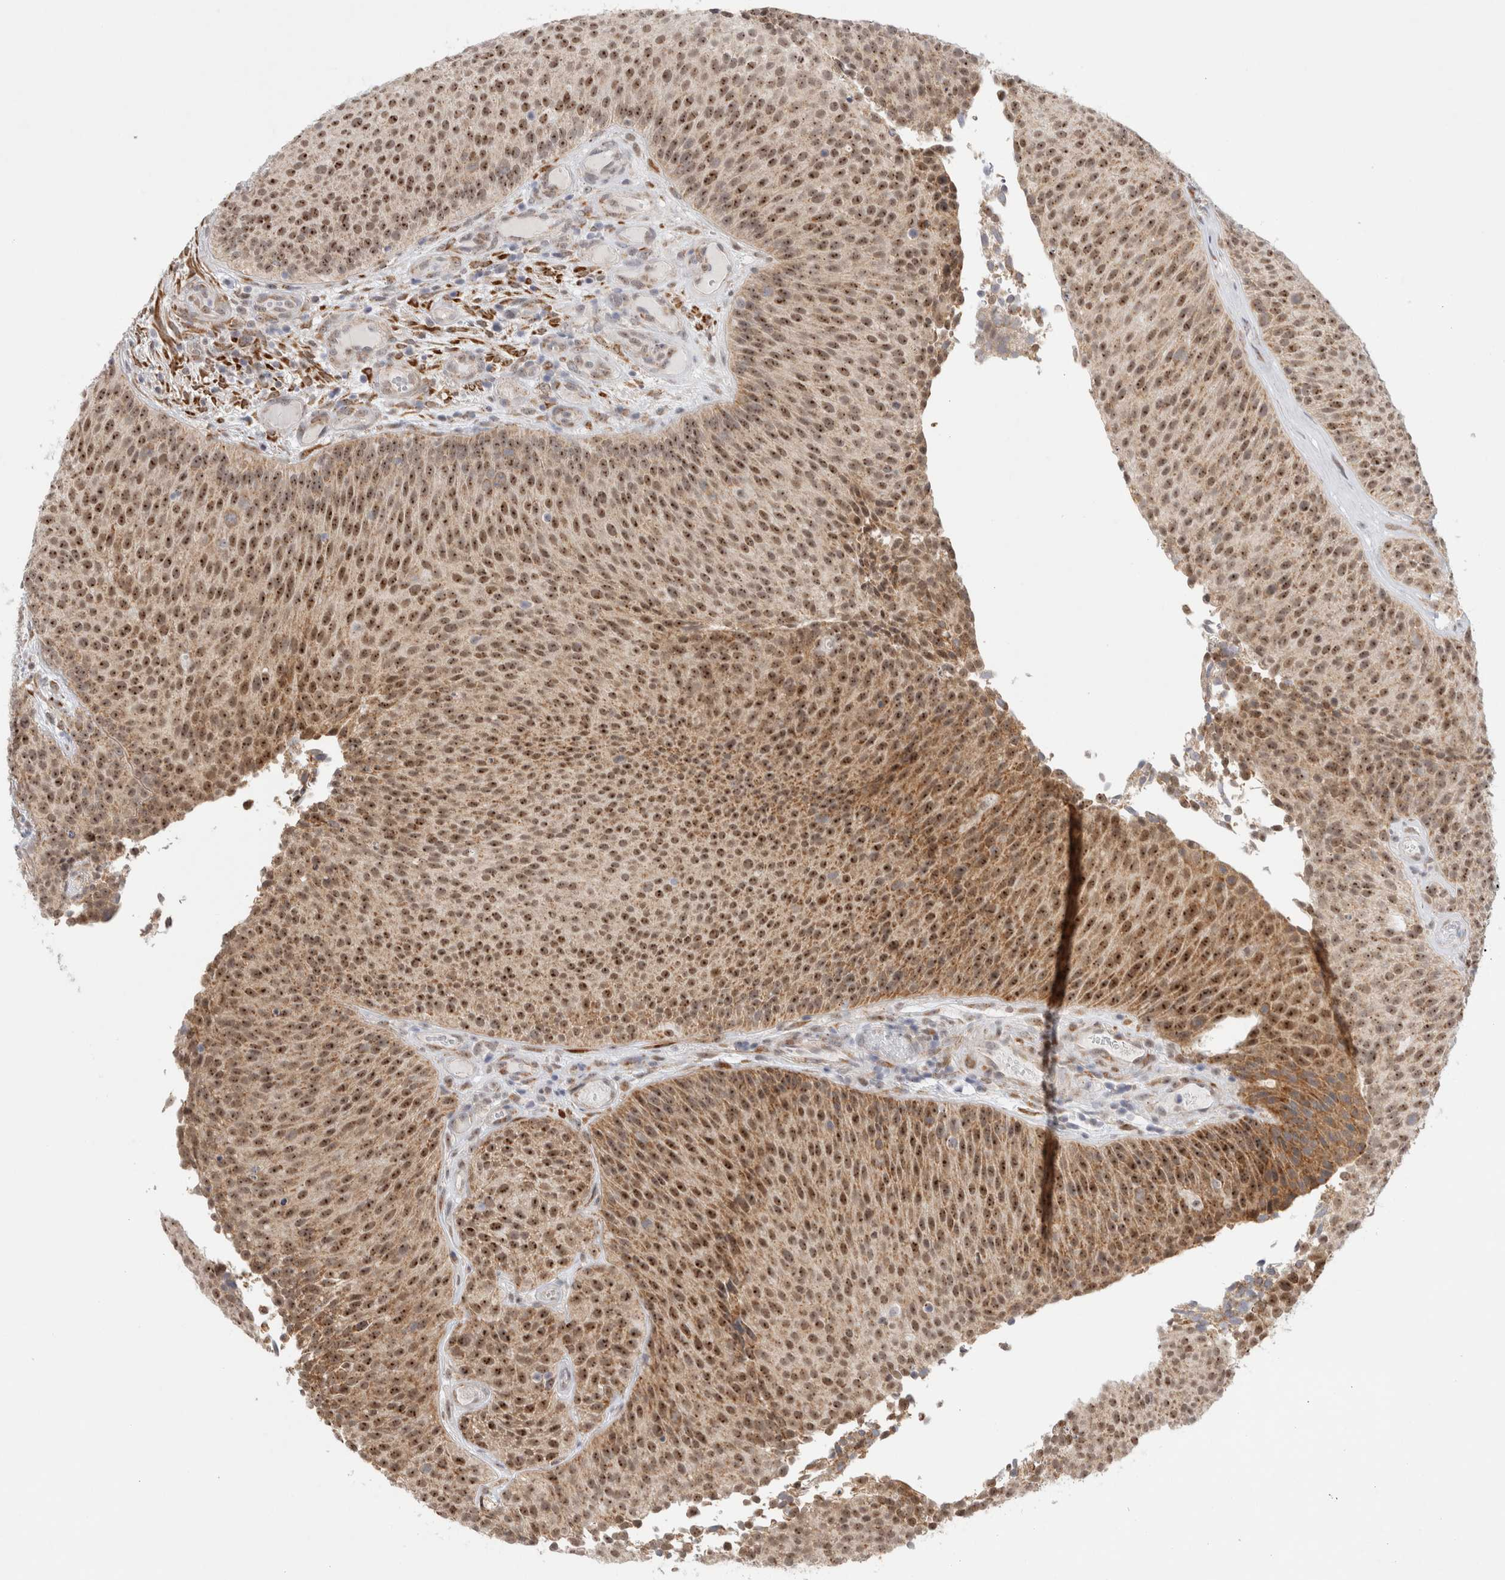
{"staining": {"intensity": "strong", "quantity": ">75%", "location": "cytoplasmic/membranous,nuclear"}, "tissue": "urothelial cancer", "cell_type": "Tumor cells", "image_type": "cancer", "snomed": [{"axis": "morphology", "description": "Urothelial carcinoma, Low grade"}, {"axis": "topography", "description": "Urinary bladder"}], "caption": "Protein staining of urothelial cancer tissue exhibits strong cytoplasmic/membranous and nuclear positivity in about >75% of tumor cells.", "gene": "TRMT1L", "patient": {"sex": "male", "age": 86}}